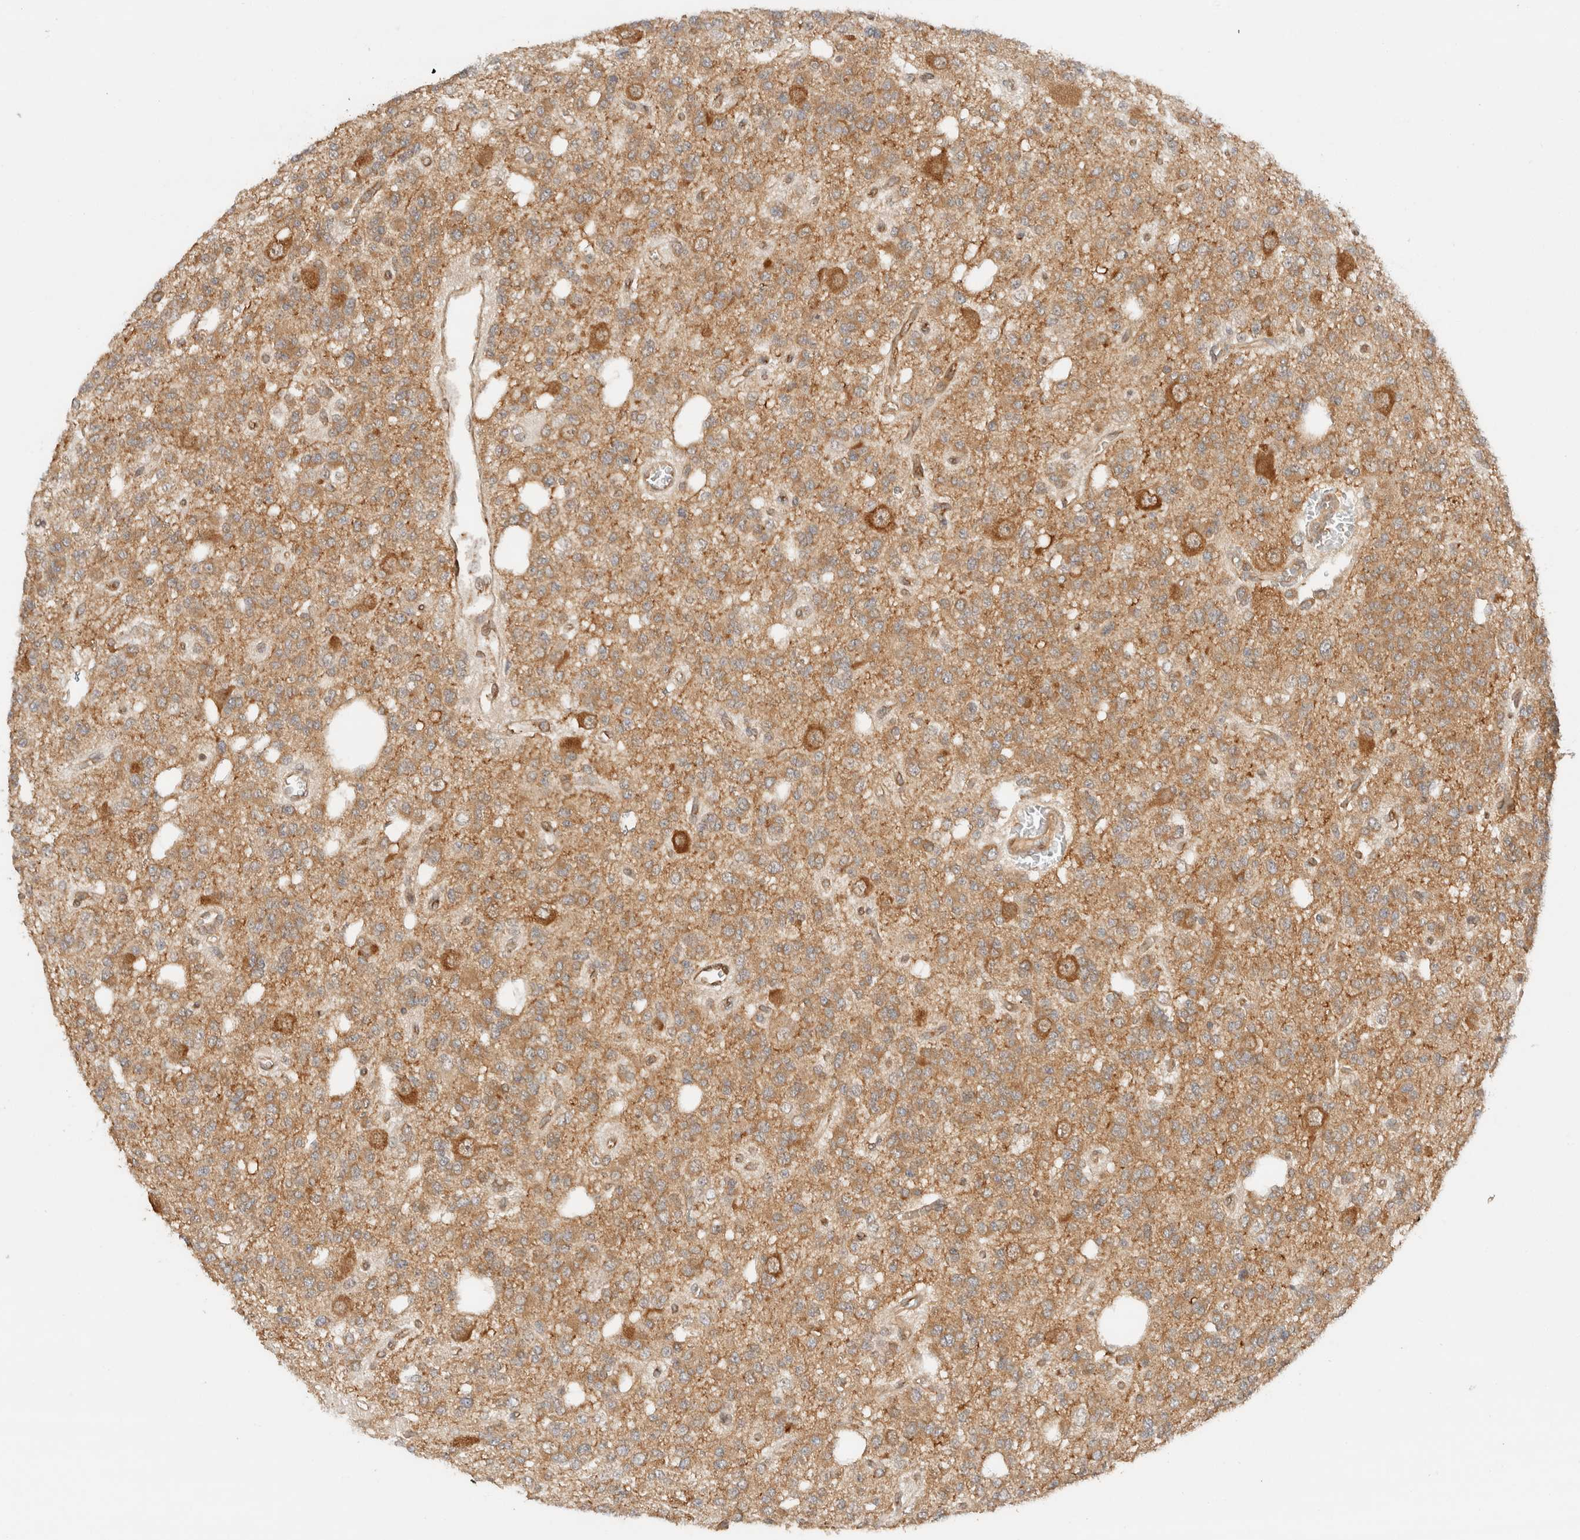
{"staining": {"intensity": "moderate", "quantity": ">75%", "location": "cytoplasmic/membranous"}, "tissue": "glioma", "cell_type": "Tumor cells", "image_type": "cancer", "snomed": [{"axis": "morphology", "description": "Glioma, malignant, Low grade"}, {"axis": "topography", "description": "Brain"}], "caption": "A photomicrograph showing moderate cytoplasmic/membranous expression in approximately >75% of tumor cells in glioma, as visualized by brown immunohistochemical staining.", "gene": "ARFGEF2", "patient": {"sex": "male", "age": 38}}